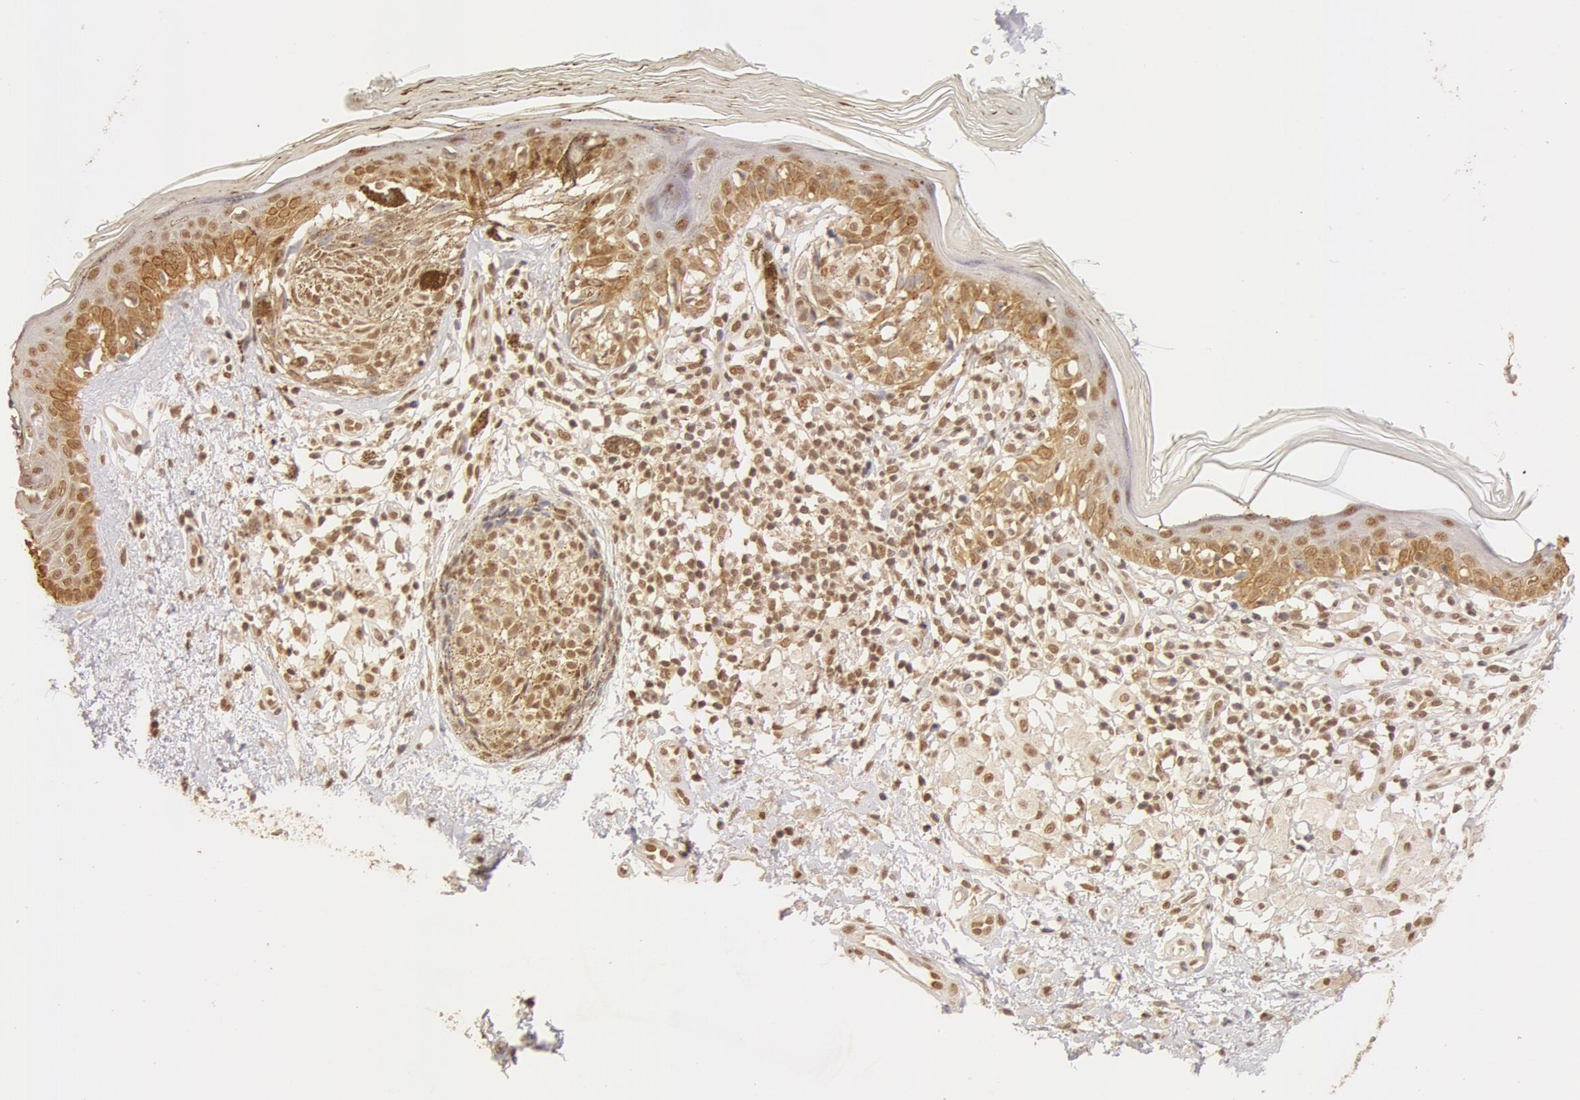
{"staining": {"intensity": "moderate", "quantity": ">75%", "location": "cytoplasmic/membranous,nuclear"}, "tissue": "melanoma", "cell_type": "Tumor cells", "image_type": "cancer", "snomed": [{"axis": "morphology", "description": "Malignant melanoma, NOS"}, {"axis": "topography", "description": "Skin"}], "caption": "Malignant melanoma was stained to show a protein in brown. There is medium levels of moderate cytoplasmic/membranous and nuclear staining in about >75% of tumor cells.", "gene": "SNRNP70", "patient": {"sex": "male", "age": 88}}